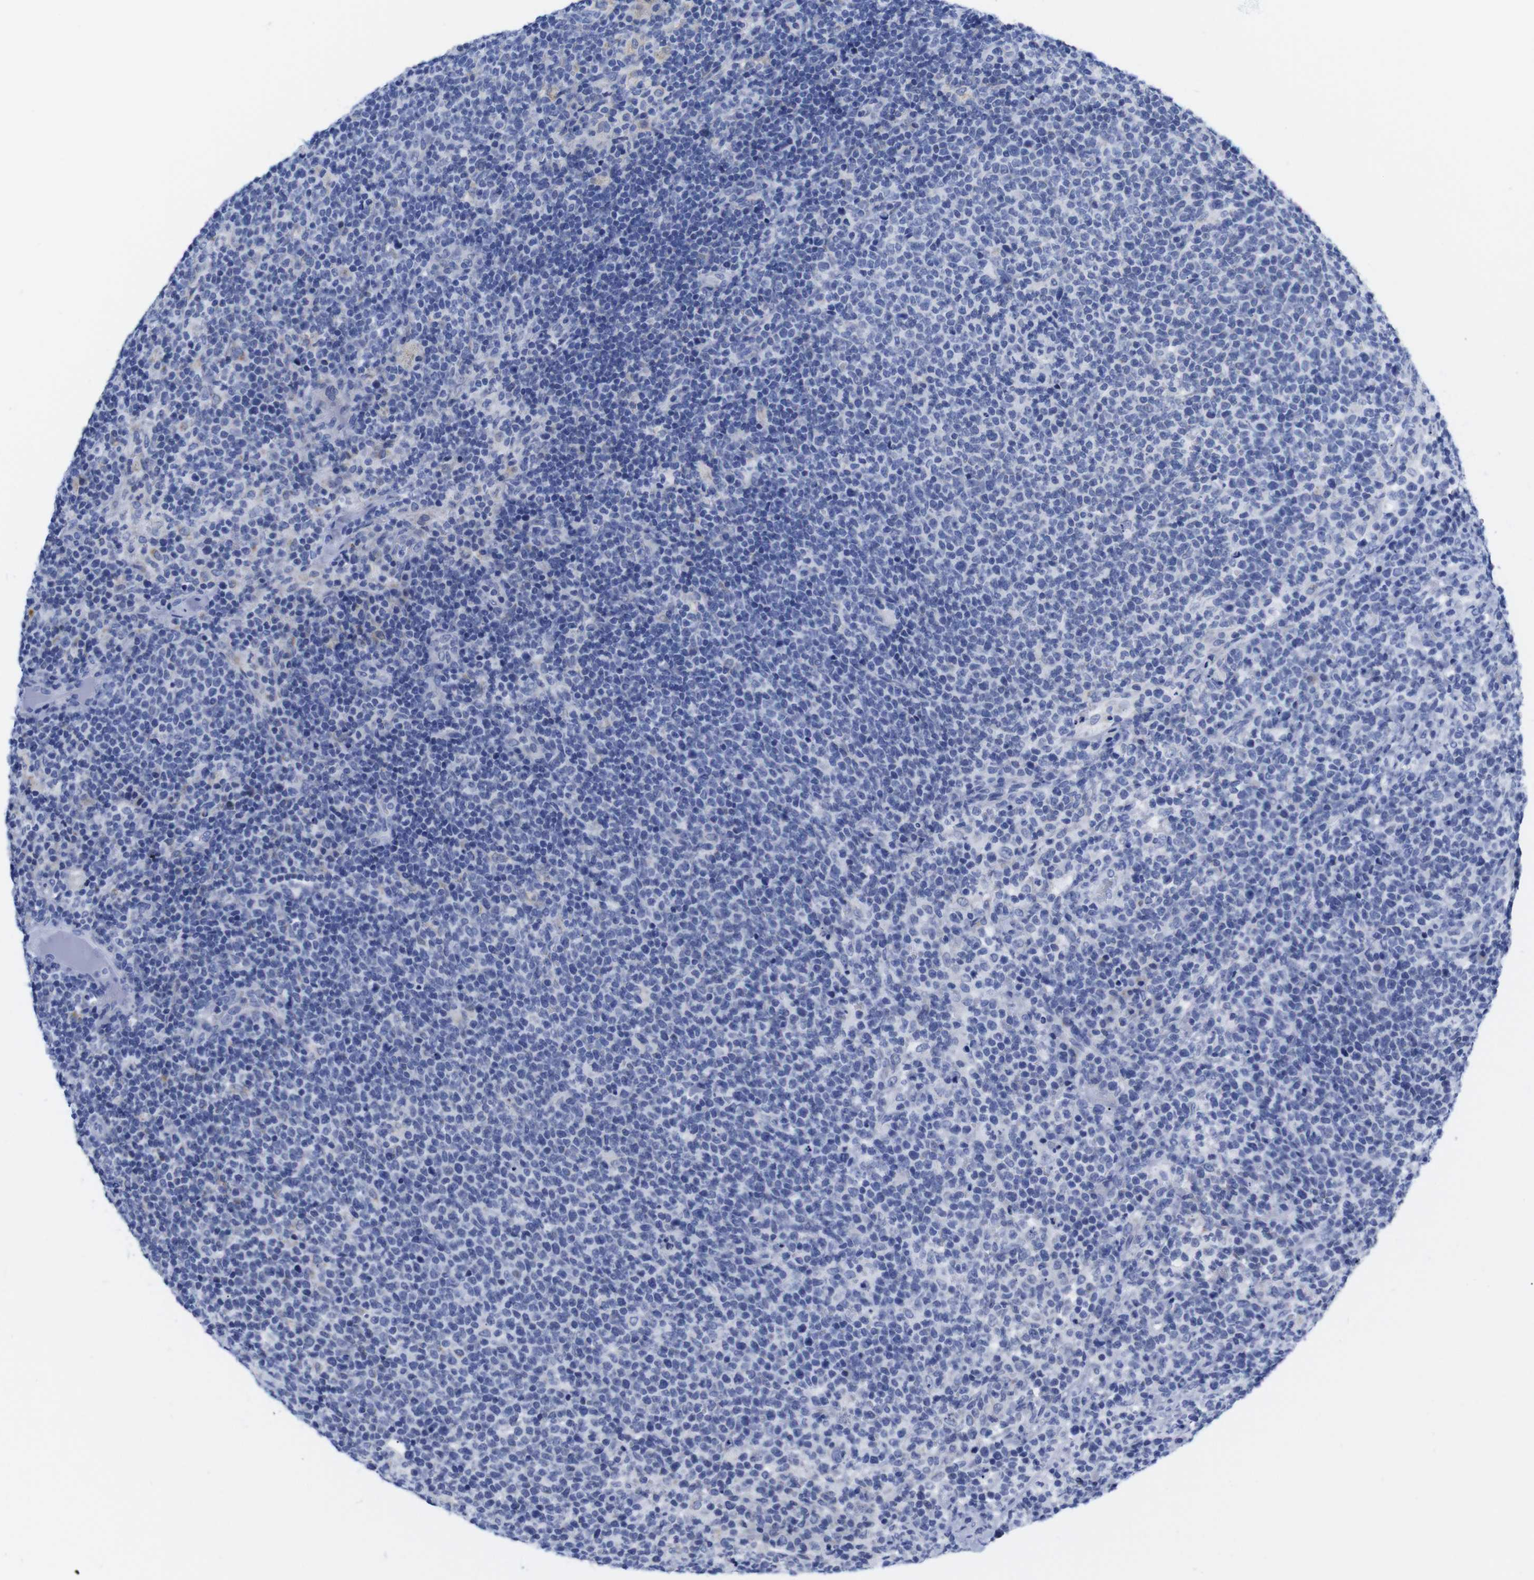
{"staining": {"intensity": "negative", "quantity": "none", "location": "none"}, "tissue": "lymphoma", "cell_type": "Tumor cells", "image_type": "cancer", "snomed": [{"axis": "morphology", "description": "Malignant lymphoma, non-Hodgkin's type, High grade"}, {"axis": "topography", "description": "Lymph node"}], "caption": "This photomicrograph is of high-grade malignant lymphoma, non-Hodgkin's type stained with IHC to label a protein in brown with the nuclei are counter-stained blue. There is no positivity in tumor cells. (Brightfield microscopy of DAB immunohistochemistry at high magnification).", "gene": "LRRC55", "patient": {"sex": "male", "age": 61}}